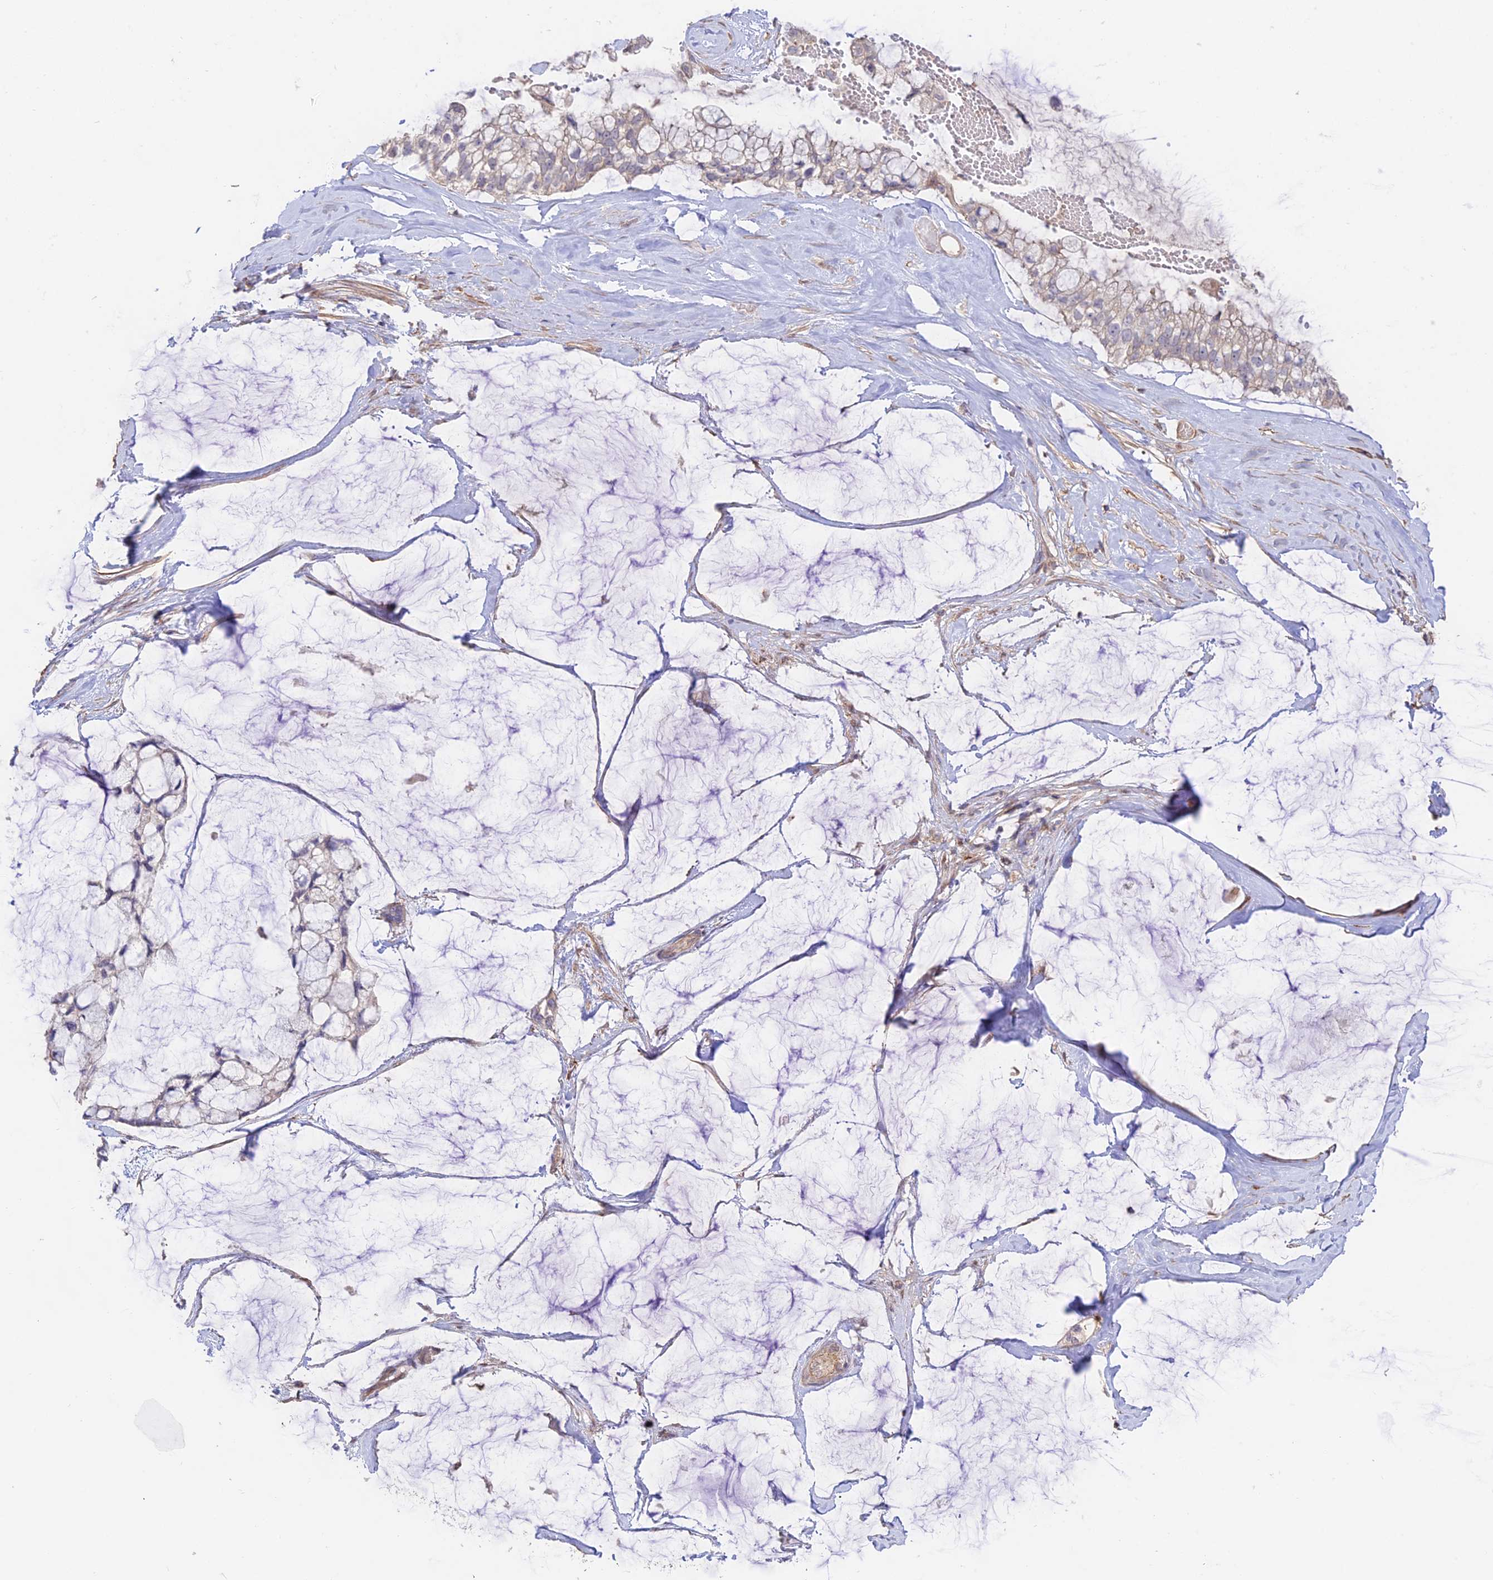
{"staining": {"intensity": "weak", "quantity": ">75%", "location": "cytoplasmic/membranous"}, "tissue": "ovarian cancer", "cell_type": "Tumor cells", "image_type": "cancer", "snomed": [{"axis": "morphology", "description": "Cystadenocarcinoma, mucinous, NOS"}, {"axis": "topography", "description": "Ovary"}], "caption": "An immunohistochemistry image of tumor tissue is shown. Protein staining in brown shows weak cytoplasmic/membranous positivity in mucinous cystadenocarcinoma (ovarian) within tumor cells.", "gene": "CLCF1", "patient": {"sex": "female", "age": 39}}